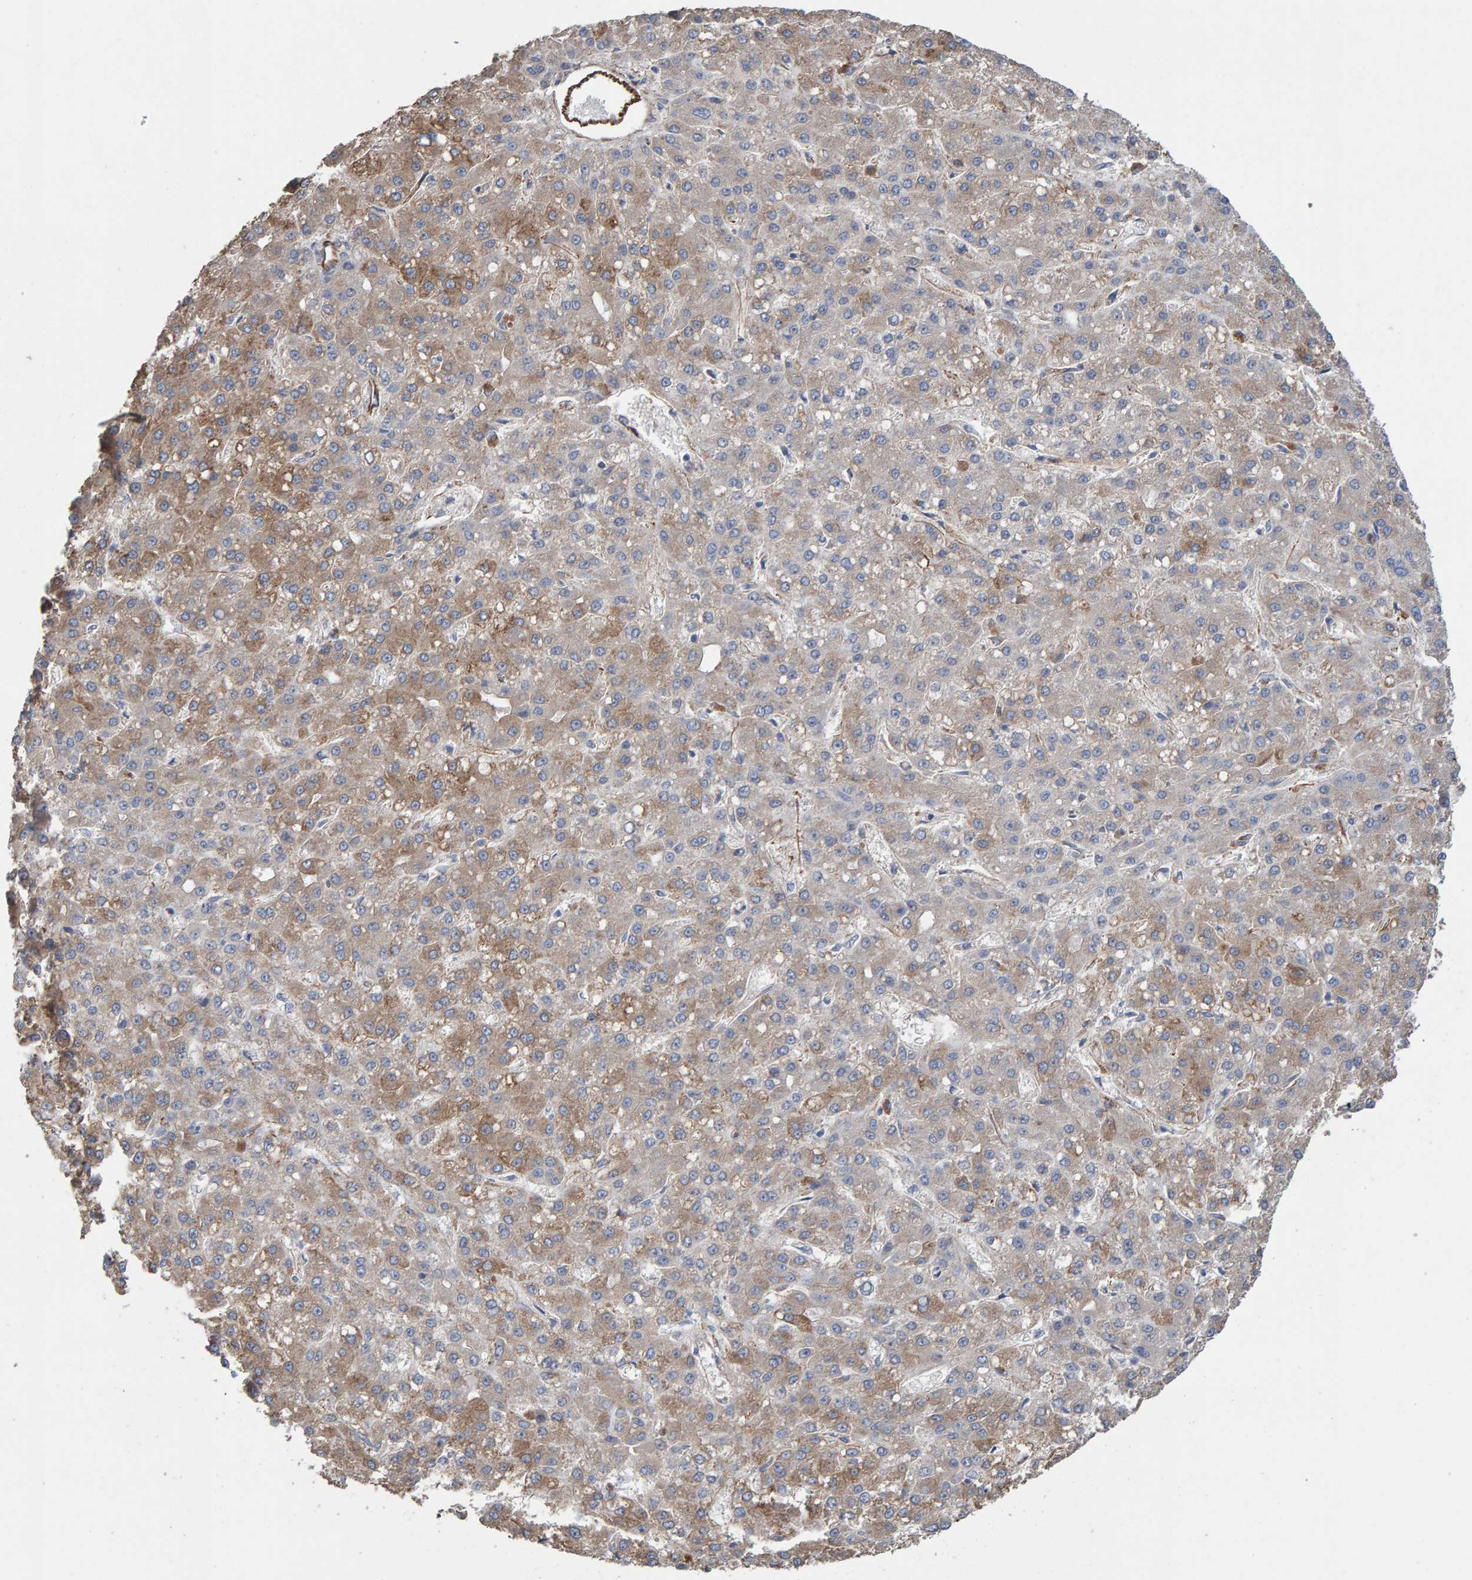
{"staining": {"intensity": "weak", "quantity": "25%-75%", "location": "cytoplasmic/membranous"}, "tissue": "liver cancer", "cell_type": "Tumor cells", "image_type": "cancer", "snomed": [{"axis": "morphology", "description": "Carcinoma, Hepatocellular, NOS"}, {"axis": "topography", "description": "Liver"}], "caption": "Human liver hepatocellular carcinoma stained with a brown dye shows weak cytoplasmic/membranous positive staining in approximately 25%-75% of tumor cells.", "gene": "ZNF347", "patient": {"sex": "male", "age": 67}}